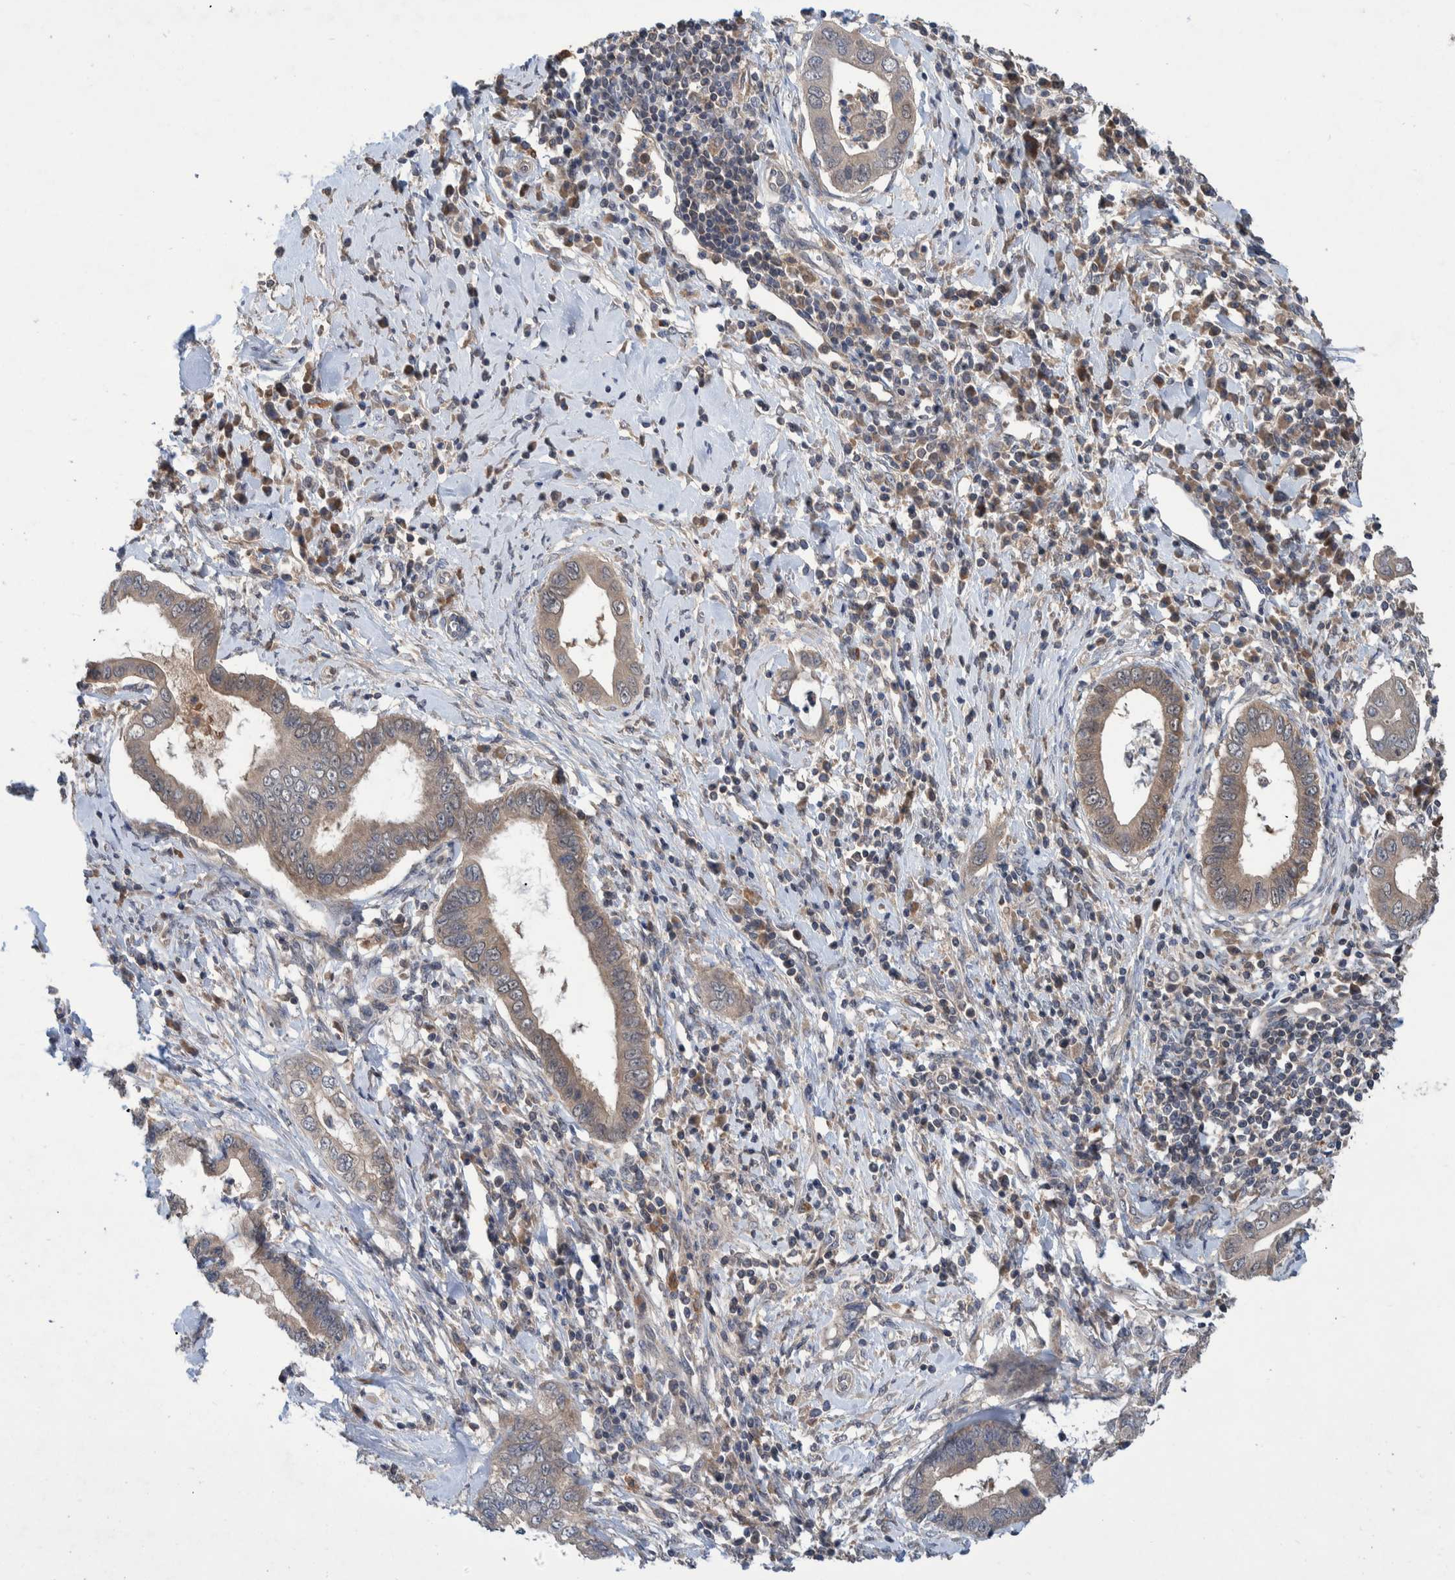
{"staining": {"intensity": "weak", "quantity": ">75%", "location": "cytoplasmic/membranous"}, "tissue": "cervical cancer", "cell_type": "Tumor cells", "image_type": "cancer", "snomed": [{"axis": "morphology", "description": "Adenocarcinoma, NOS"}, {"axis": "topography", "description": "Cervix"}], "caption": "Tumor cells reveal weak cytoplasmic/membranous expression in approximately >75% of cells in cervical cancer (adenocarcinoma). The staining is performed using DAB brown chromogen to label protein expression. The nuclei are counter-stained blue using hematoxylin.", "gene": "PLPBP", "patient": {"sex": "female", "age": 44}}